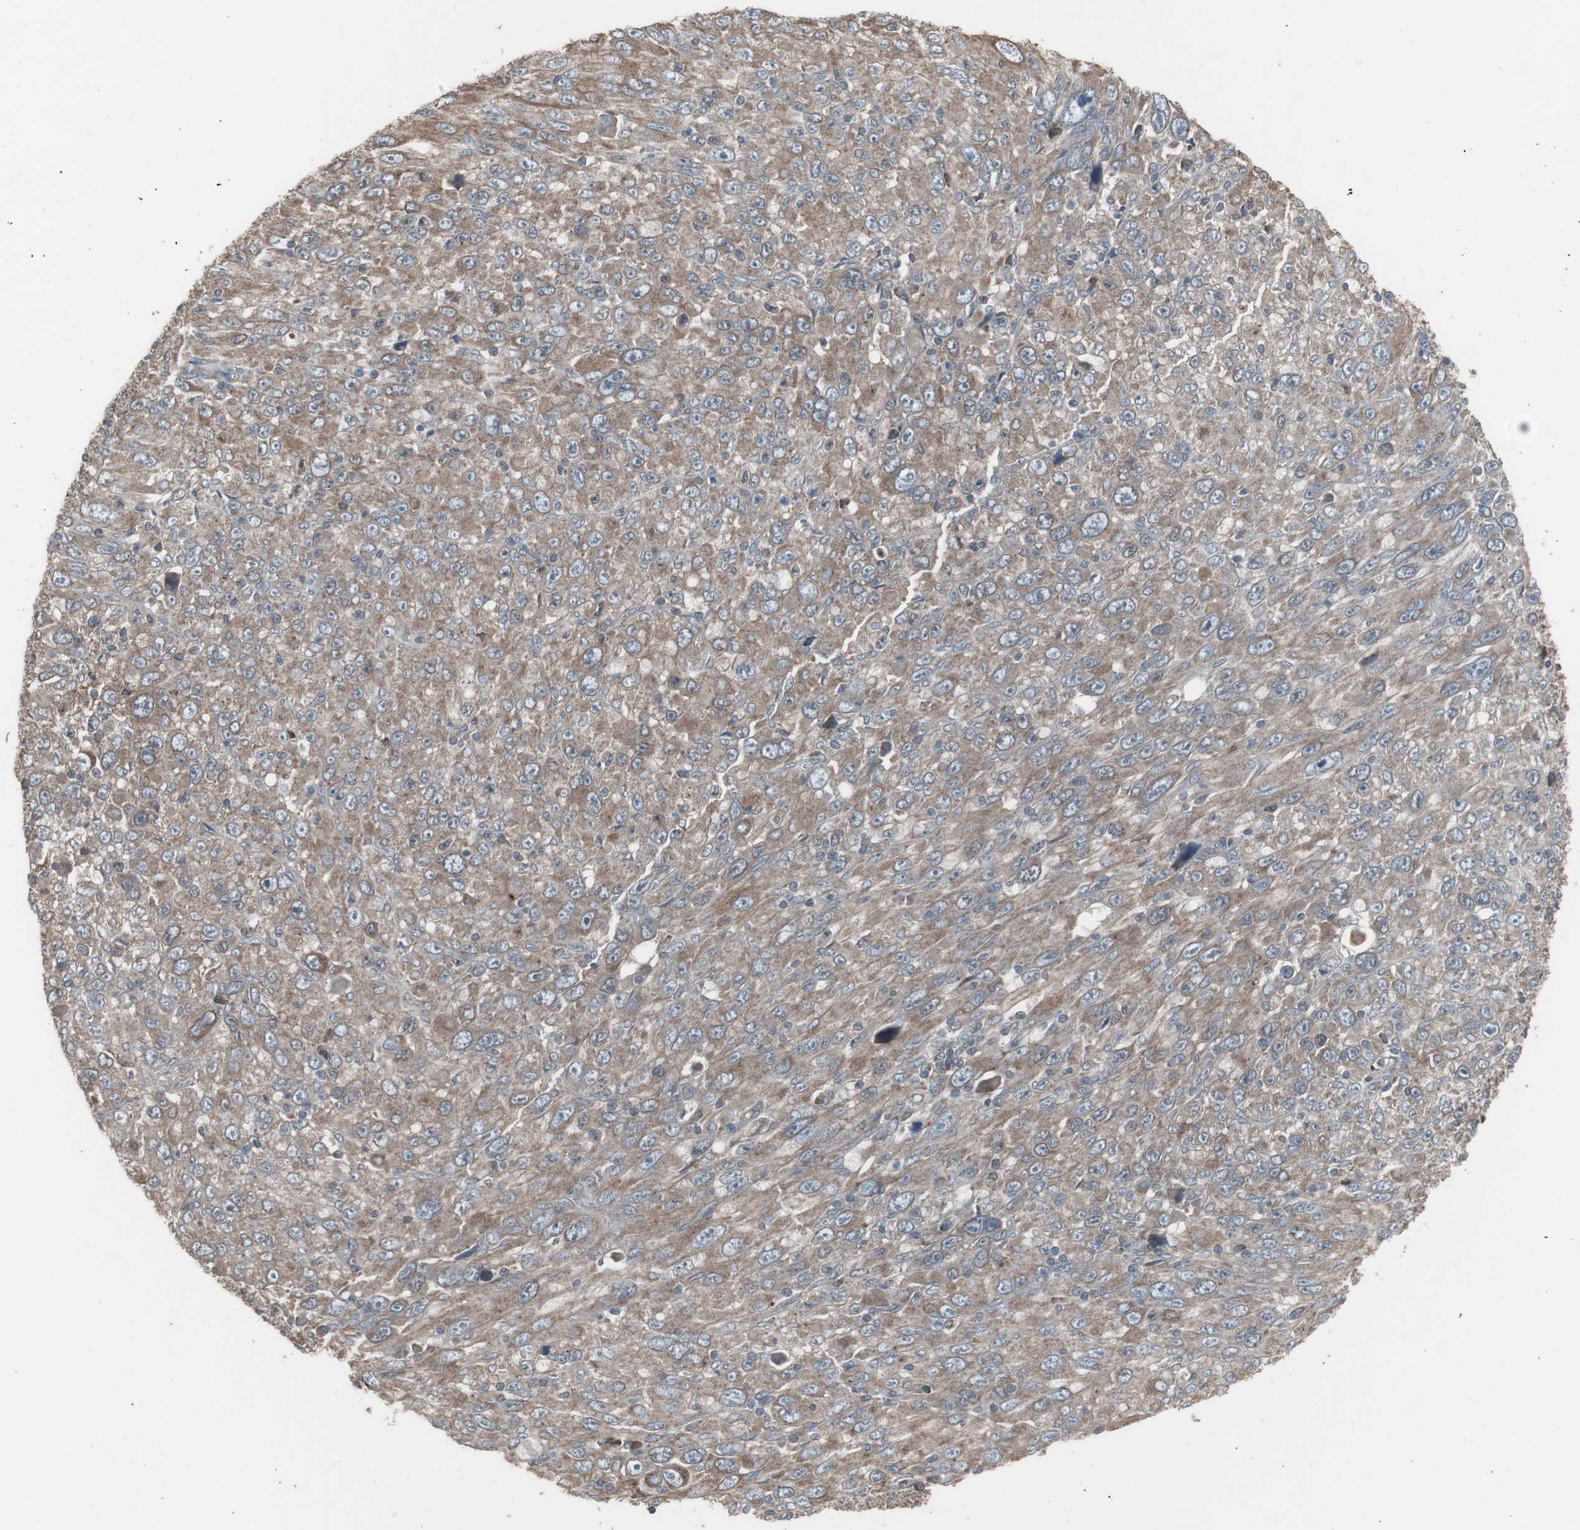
{"staining": {"intensity": "moderate", "quantity": "25%-75%", "location": "cytoplasmic/membranous"}, "tissue": "melanoma", "cell_type": "Tumor cells", "image_type": "cancer", "snomed": [{"axis": "morphology", "description": "Malignant melanoma, Metastatic site"}, {"axis": "topography", "description": "Skin"}], "caption": "High-power microscopy captured an immunohistochemistry (IHC) micrograph of malignant melanoma (metastatic site), revealing moderate cytoplasmic/membranous positivity in approximately 25%-75% of tumor cells.", "gene": "SSTR2", "patient": {"sex": "female", "age": 56}}